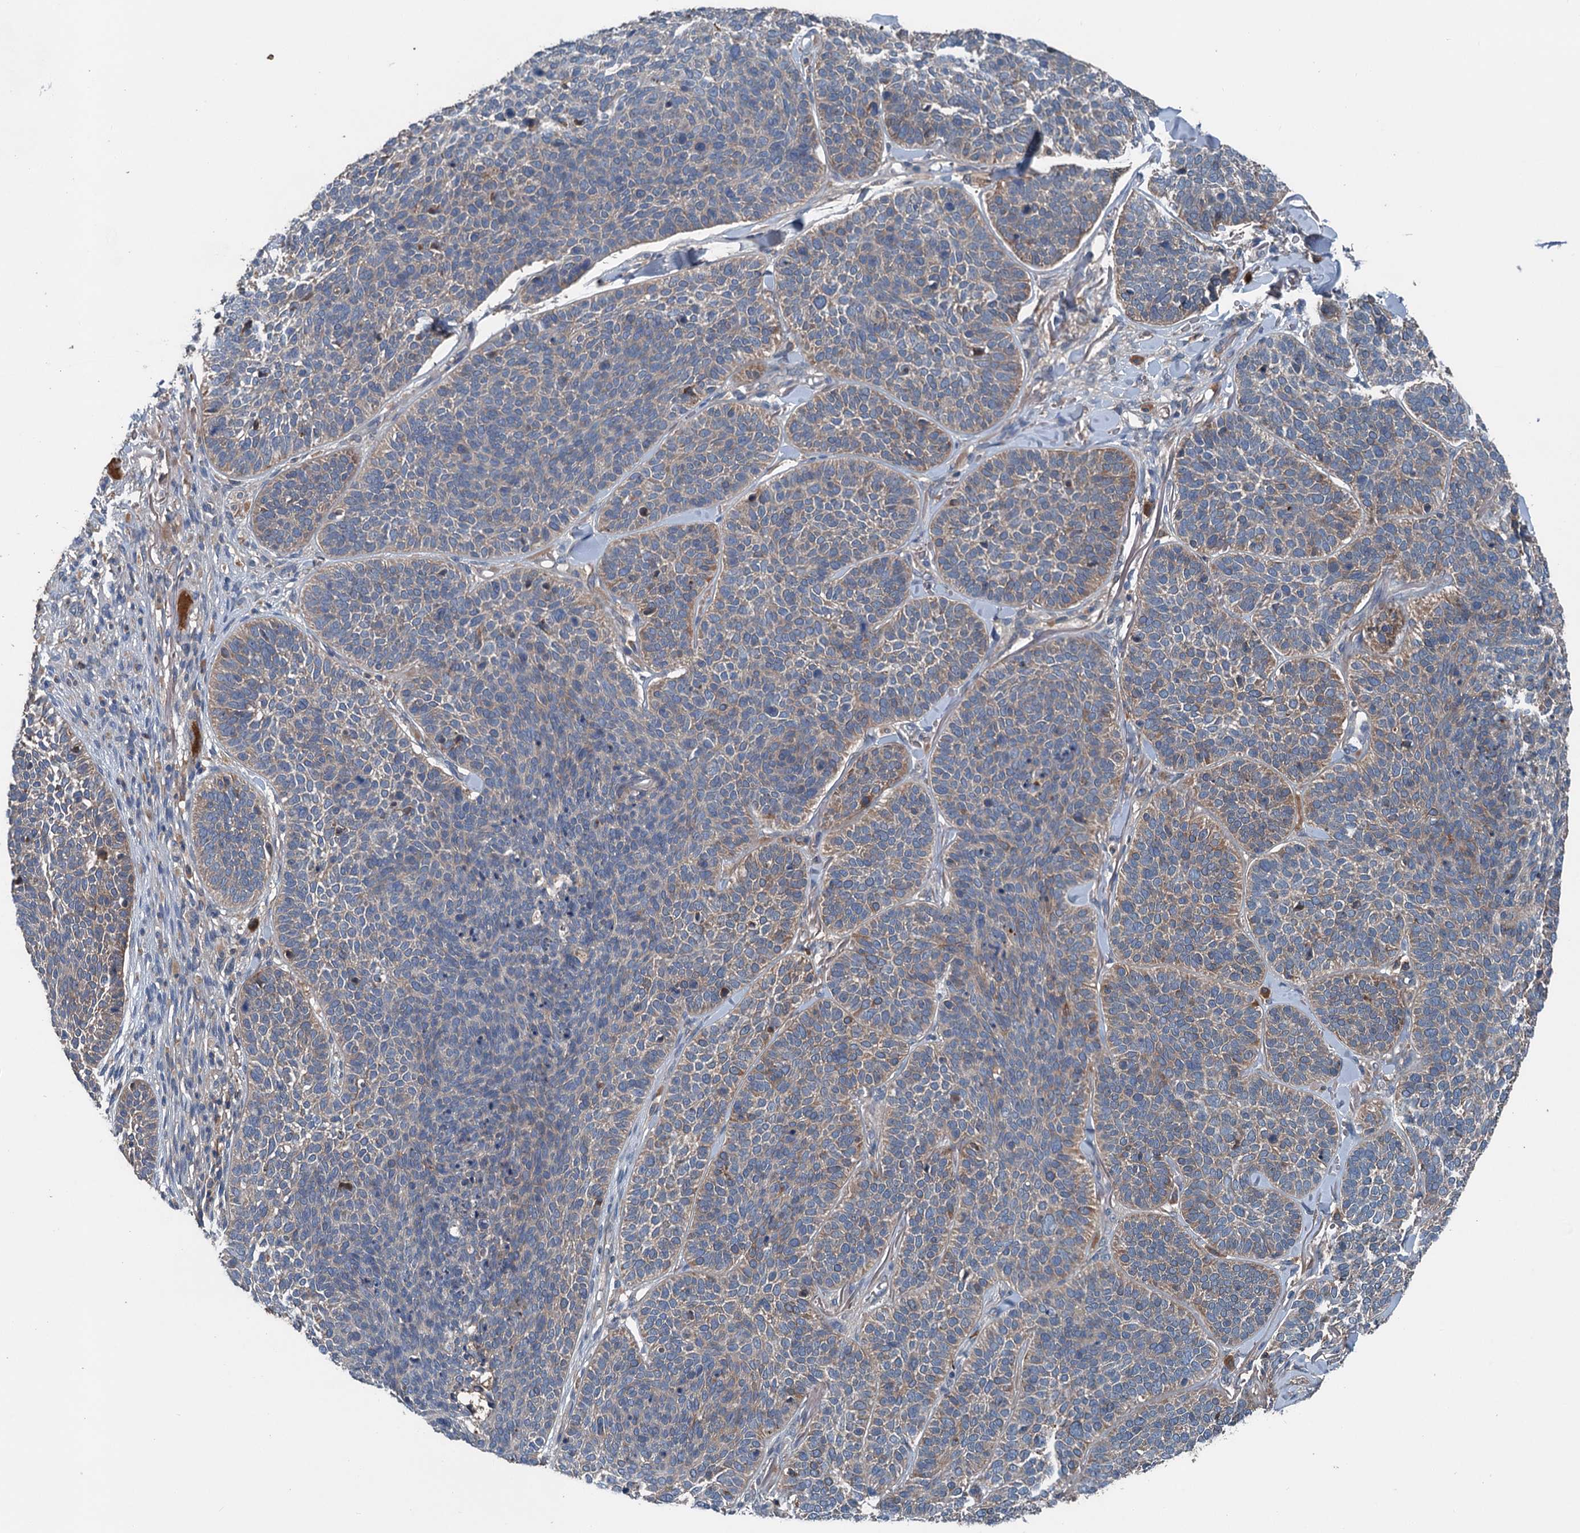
{"staining": {"intensity": "moderate", "quantity": "<25%", "location": "cytoplasmic/membranous"}, "tissue": "skin cancer", "cell_type": "Tumor cells", "image_type": "cancer", "snomed": [{"axis": "morphology", "description": "Basal cell carcinoma"}, {"axis": "topography", "description": "Skin"}], "caption": "Human basal cell carcinoma (skin) stained for a protein (brown) shows moderate cytoplasmic/membranous positive staining in about <25% of tumor cells.", "gene": "PDSS1", "patient": {"sex": "male", "age": 85}}